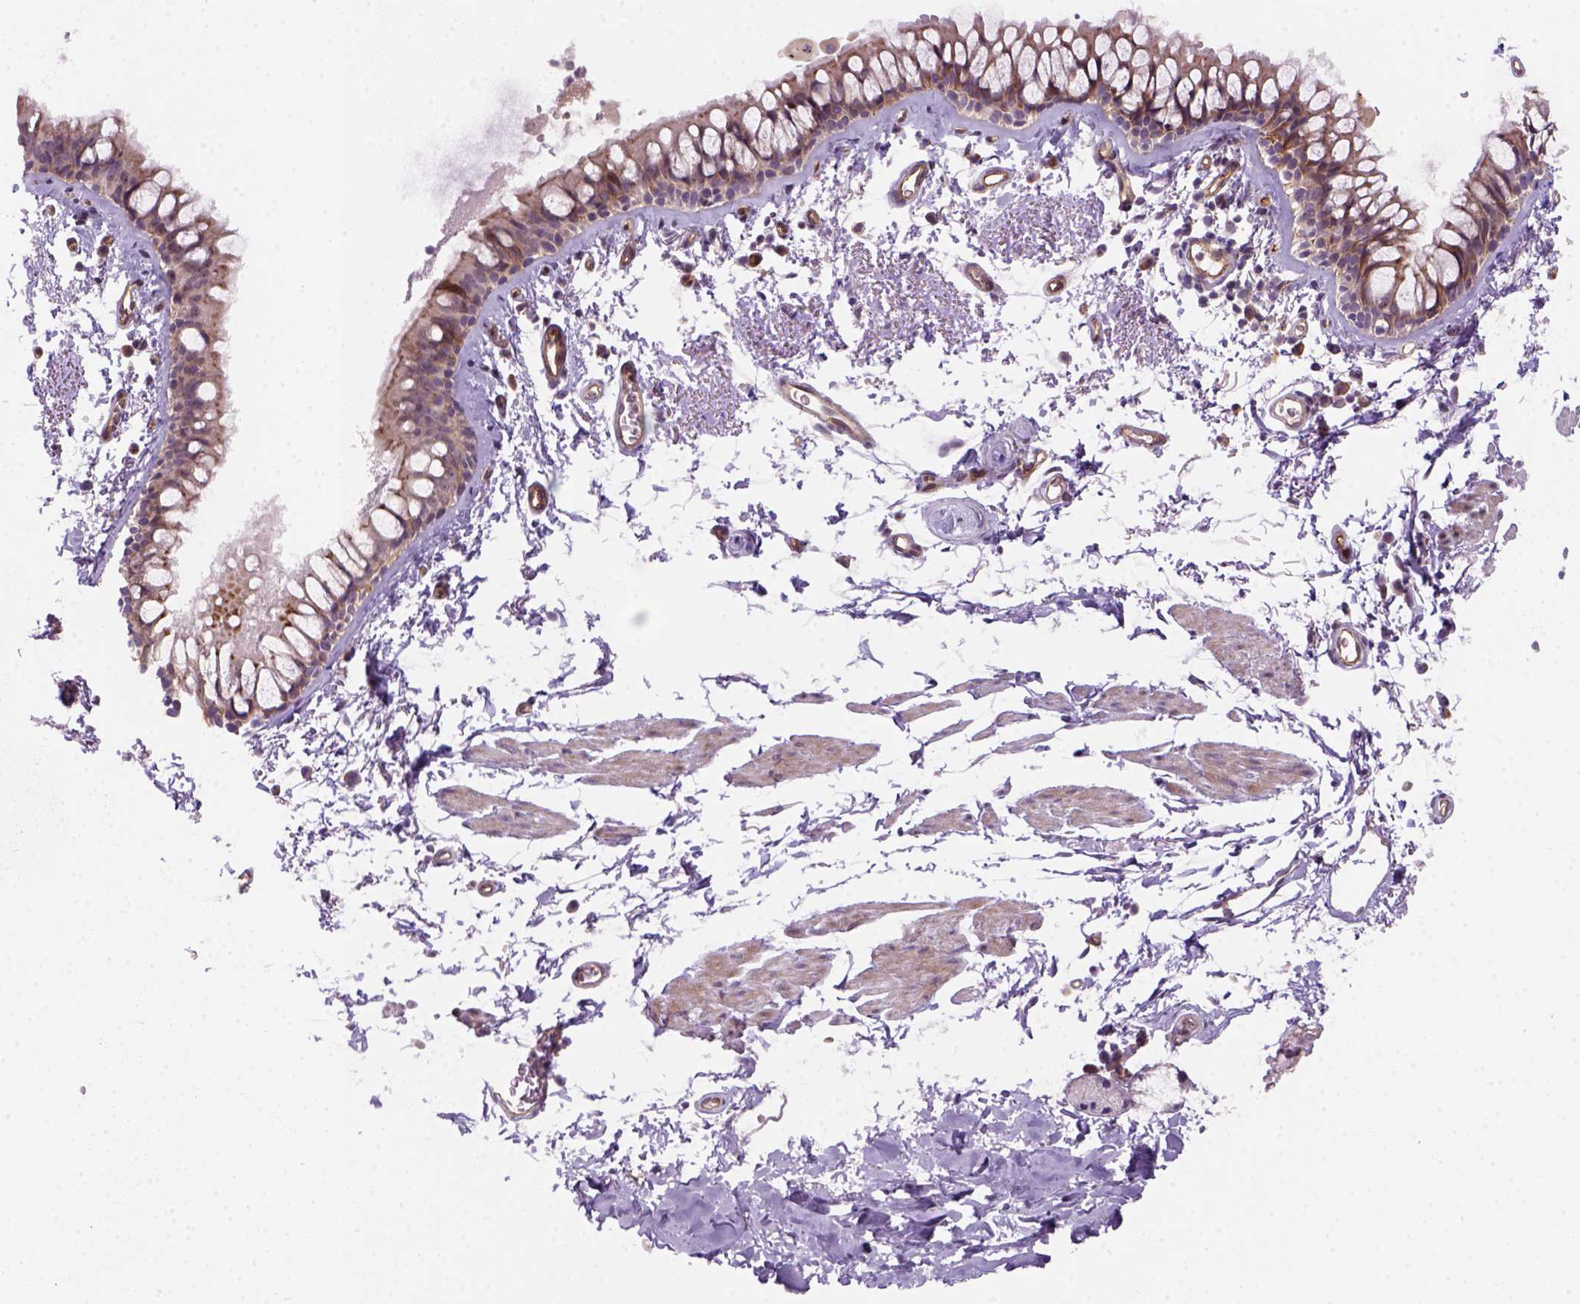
{"staining": {"intensity": "moderate", "quantity": "<25%", "location": "cytoplasmic/membranous"}, "tissue": "bronchus", "cell_type": "Respiratory epithelial cells", "image_type": "normal", "snomed": [{"axis": "morphology", "description": "Normal tissue, NOS"}, {"axis": "topography", "description": "Cartilage tissue"}, {"axis": "topography", "description": "Bronchus"}], "caption": "Immunohistochemistry of benign human bronchus exhibits low levels of moderate cytoplasmic/membranous staining in about <25% of respiratory epithelial cells.", "gene": "VSTM5", "patient": {"sex": "female", "age": 79}}